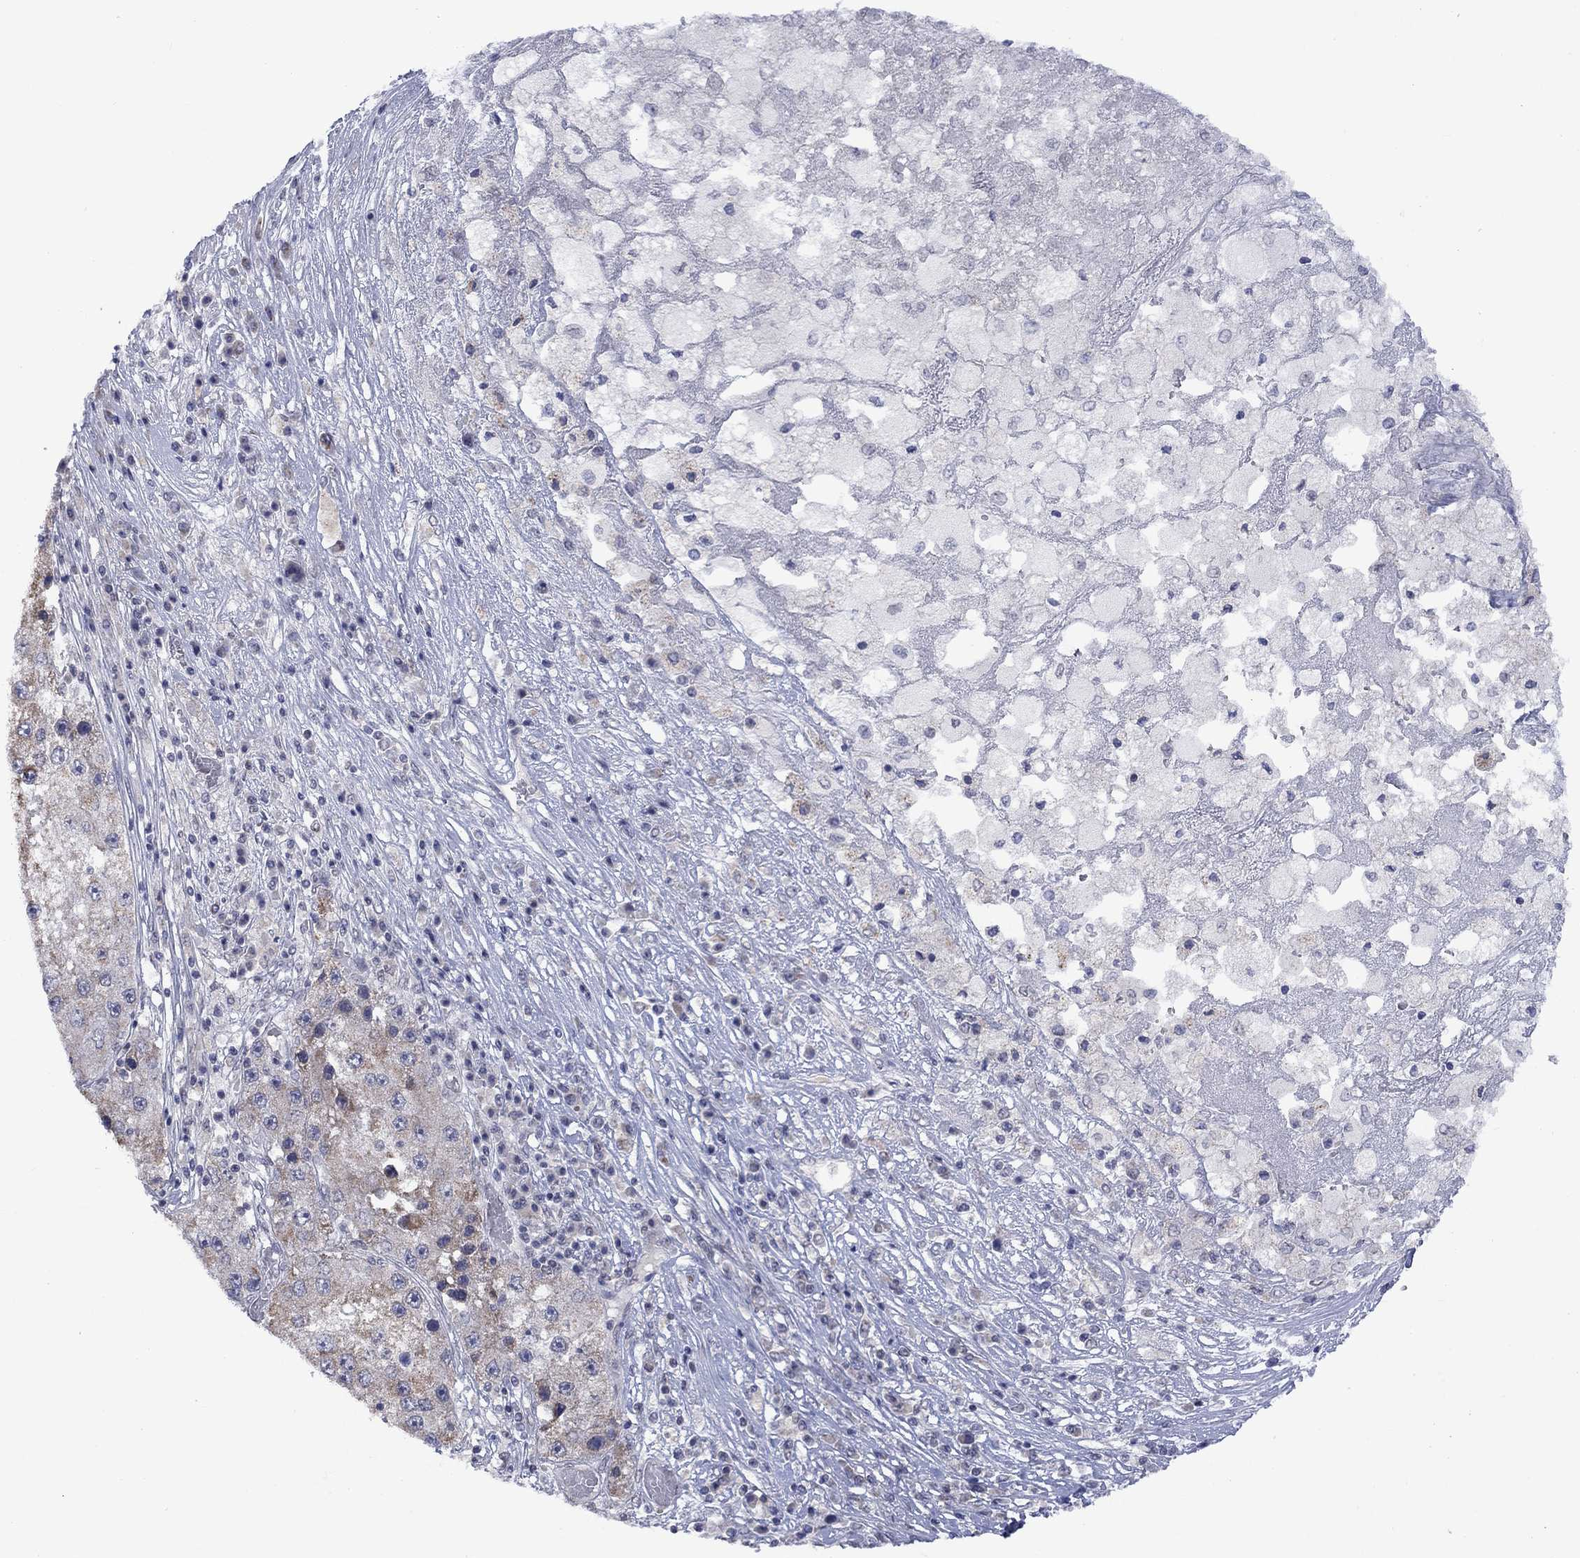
{"staining": {"intensity": "weak", "quantity": "<25%", "location": "cytoplasmic/membranous"}, "tissue": "liver cancer", "cell_type": "Tumor cells", "image_type": "cancer", "snomed": [{"axis": "morphology", "description": "Carcinoma, Hepatocellular, NOS"}, {"axis": "topography", "description": "Liver"}], "caption": "High magnification brightfield microscopy of liver cancer stained with DAB (3,3'-diaminobenzidine) (brown) and counterstained with hematoxylin (blue): tumor cells show no significant staining.", "gene": "KCNJ16", "patient": {"sex": "female", "age": 73}}